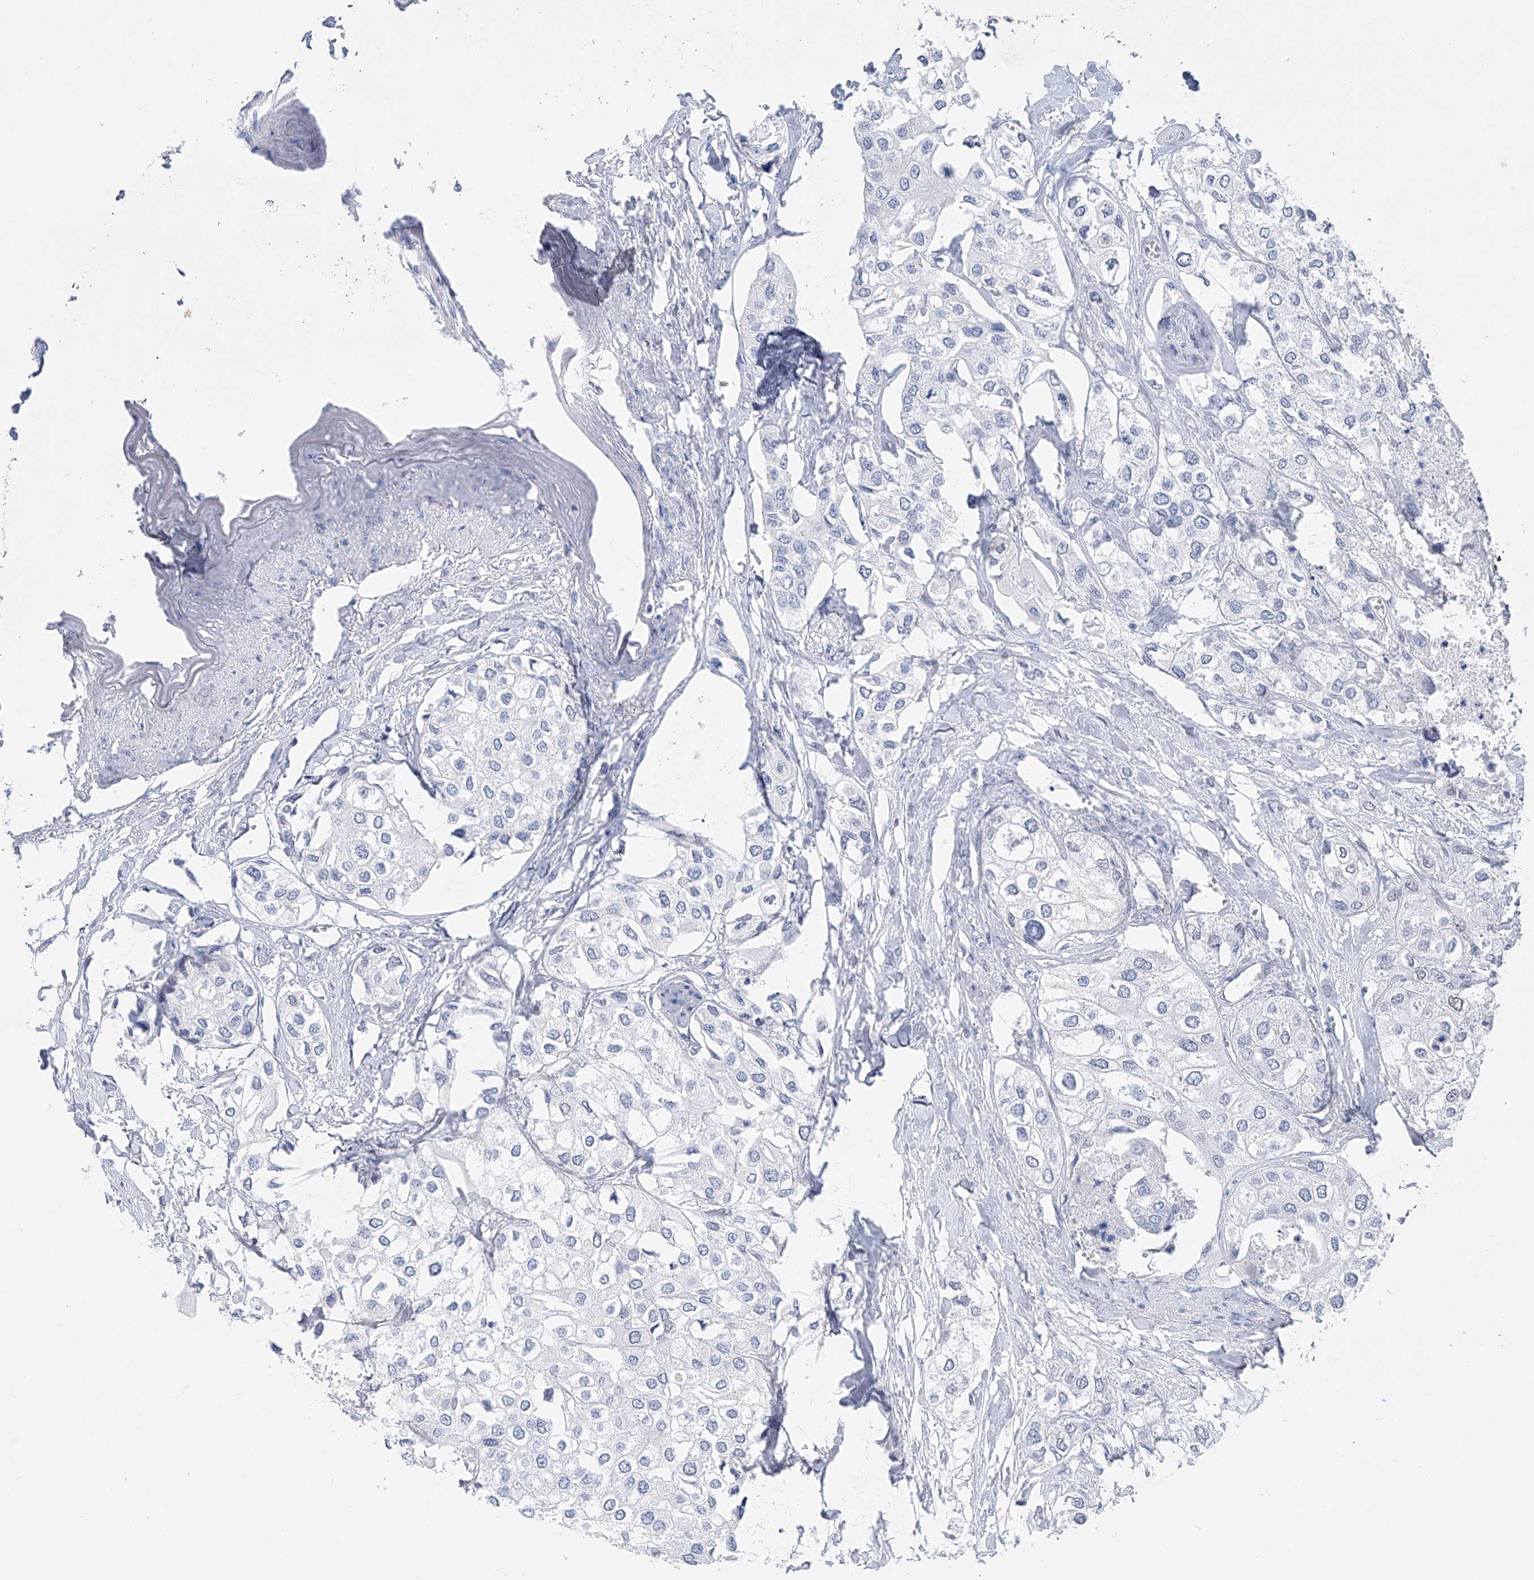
{"staining": {"intensity": "negative", "quantity": "none", "location": "none"}, "tissue": "urothelial cancer", "cell_type": "Tumor cells", "image_type": "cancer", "snomed": [{"axis": "morphology", "description": "Urothelial carcinoma, High grade"}, {"axis": "topography", "description": "Urinary bladder"}], "caption": "Micrograph shows no protein positivity in tumor cells of urothelial carcinoma (high-grade) tissue. (Immunohistochemistry (ihc), brightfield microscopy, high magnification).", "gene": "ADRA1A", "patient": {"sex": "male", "age": 64}}